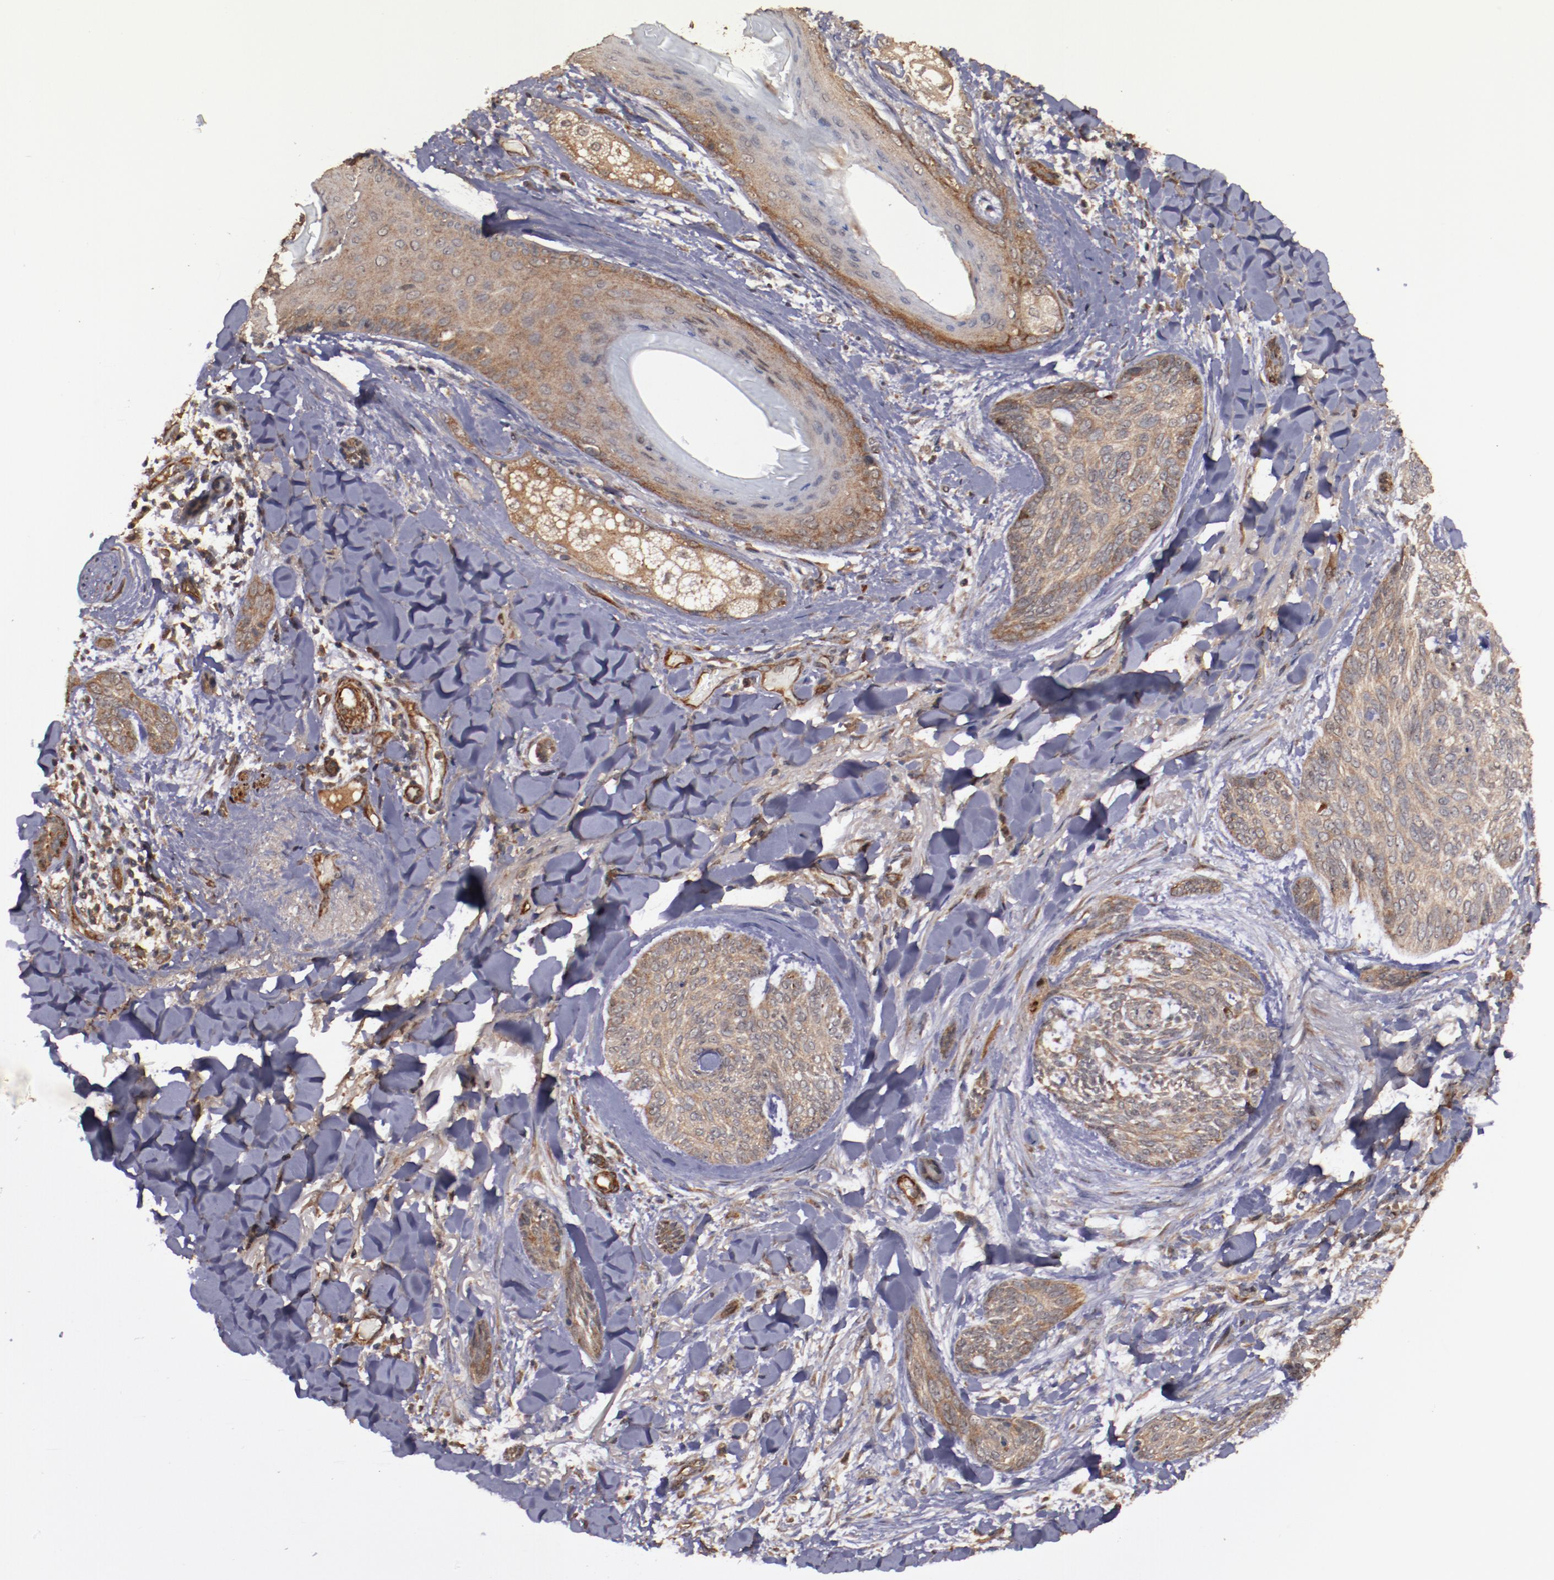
{"staining": {"intensity": "moderate", "quantity": ">75%", "location": "cytoplasmic/membranous"}, "tissue": "skin cancer", "cell_type": "Tumor cells", "image_type": "cancer", "snomed": [{"axis": "morphology", "description": "Normal tissue, NOS"}, {"axis": "morphology", "description": "Basal cell carcinoma"}, {"axis": "topography", "description": "Skin"}], "caption": "Brown immunohistochemical staining in human skin cancer displays moderate cytoplasmic/membranous staining in about >75% of tumor cells. (DAB IHC with brightfield microscopy, high magnification).", "gene": "TXNDC16", "patient": {"sex": "female", "age": 71}}